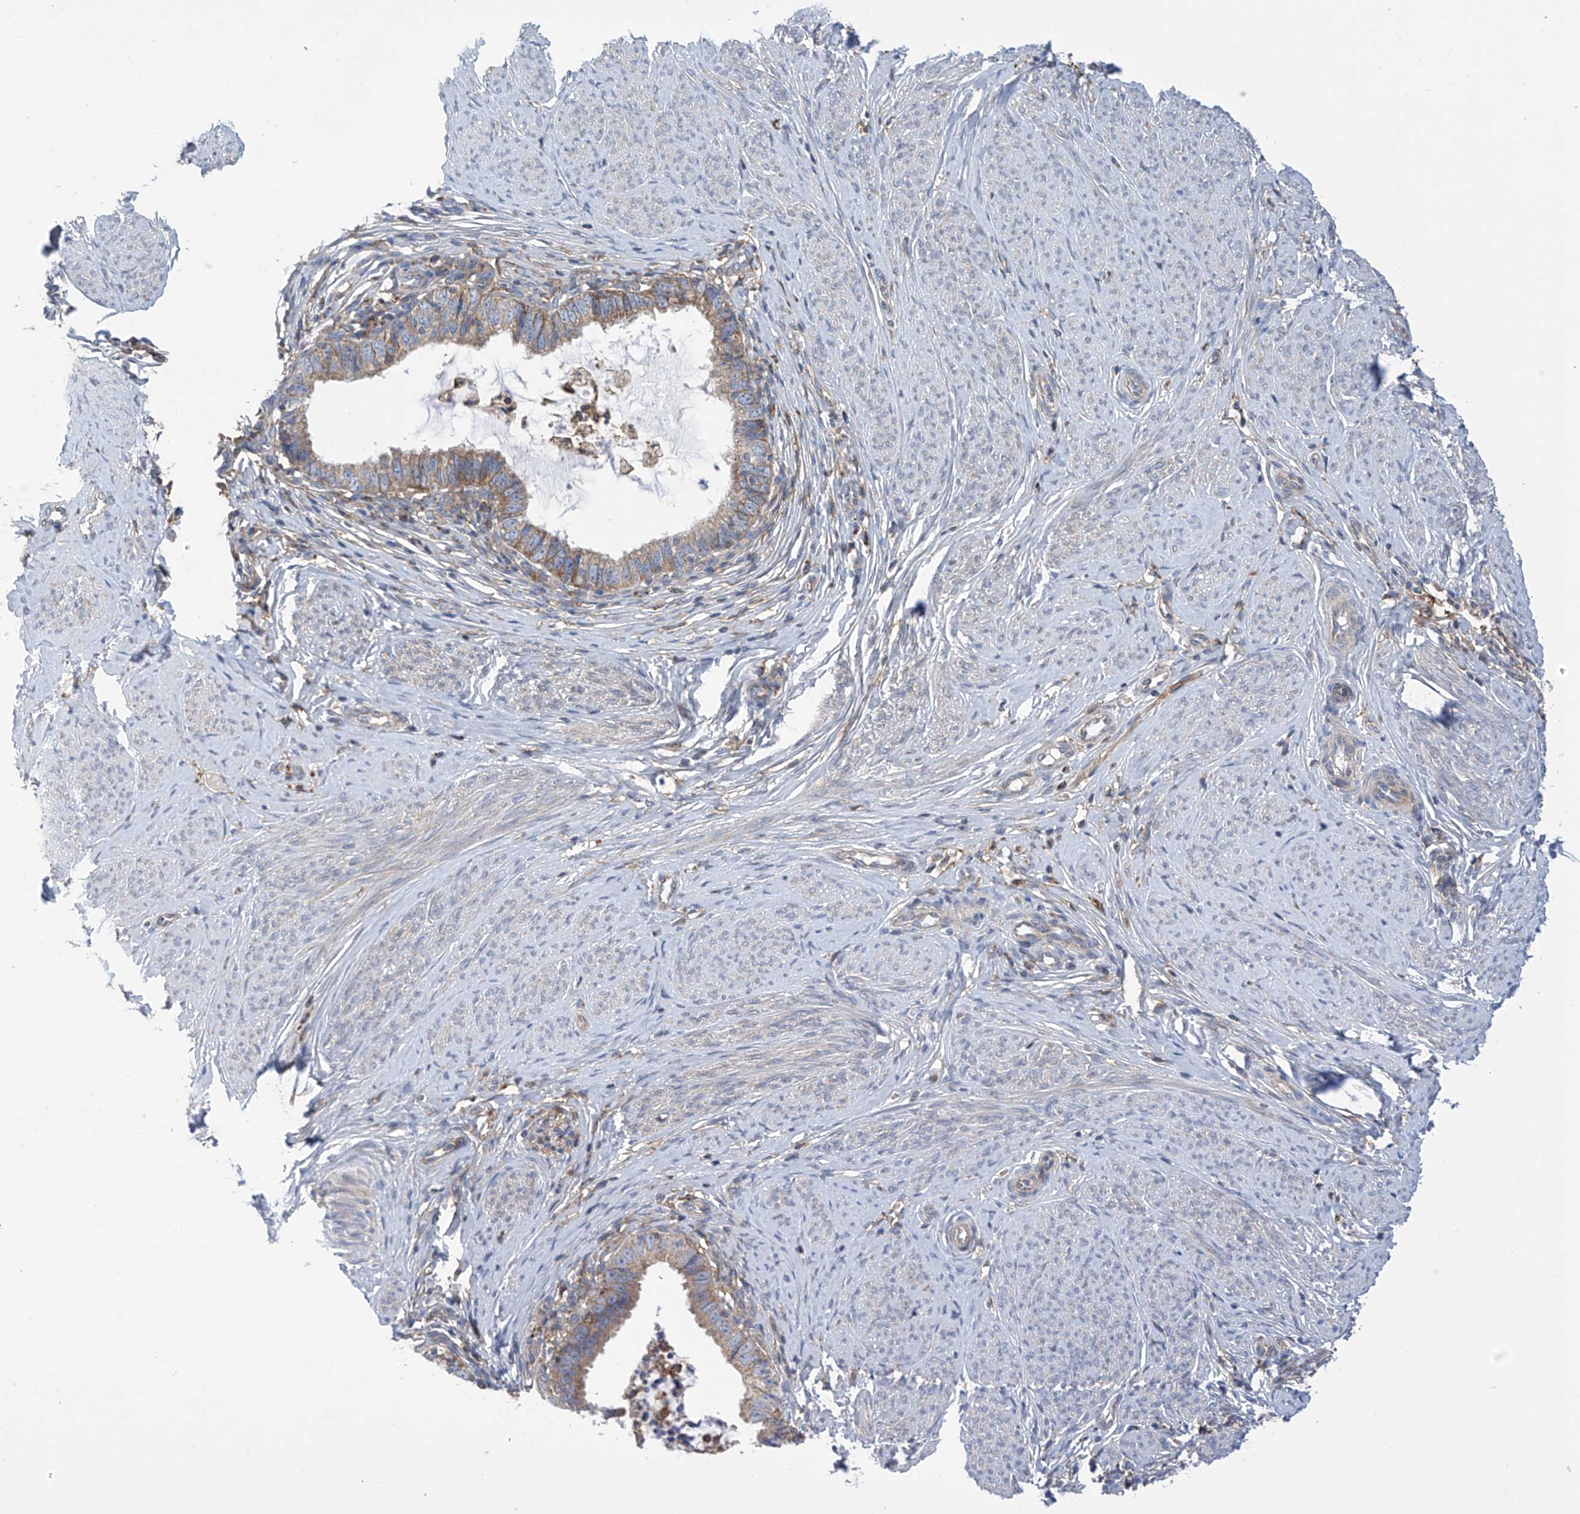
{"staining": {"intensity": "moderate", "quantity": ">75%", "location": "cytoplasmic/membranous"}, "tissue": "cervical cancer", "cell_type": "Tumor cells", "image_type": "cancer", "snomed": [{"axis": "morphology", "description": "Adenocarcinoma, NOS"}, {"axis": "topography", "description": "Cervix"}], "caption": "Brown immunohistochemical staining in cervical cancer demonstrates moderate cytoplasmic/membranous staining in about >75% of tumor cells.", "gene": "P2RX7", "patient": {"sex": "female", "age": 36}}